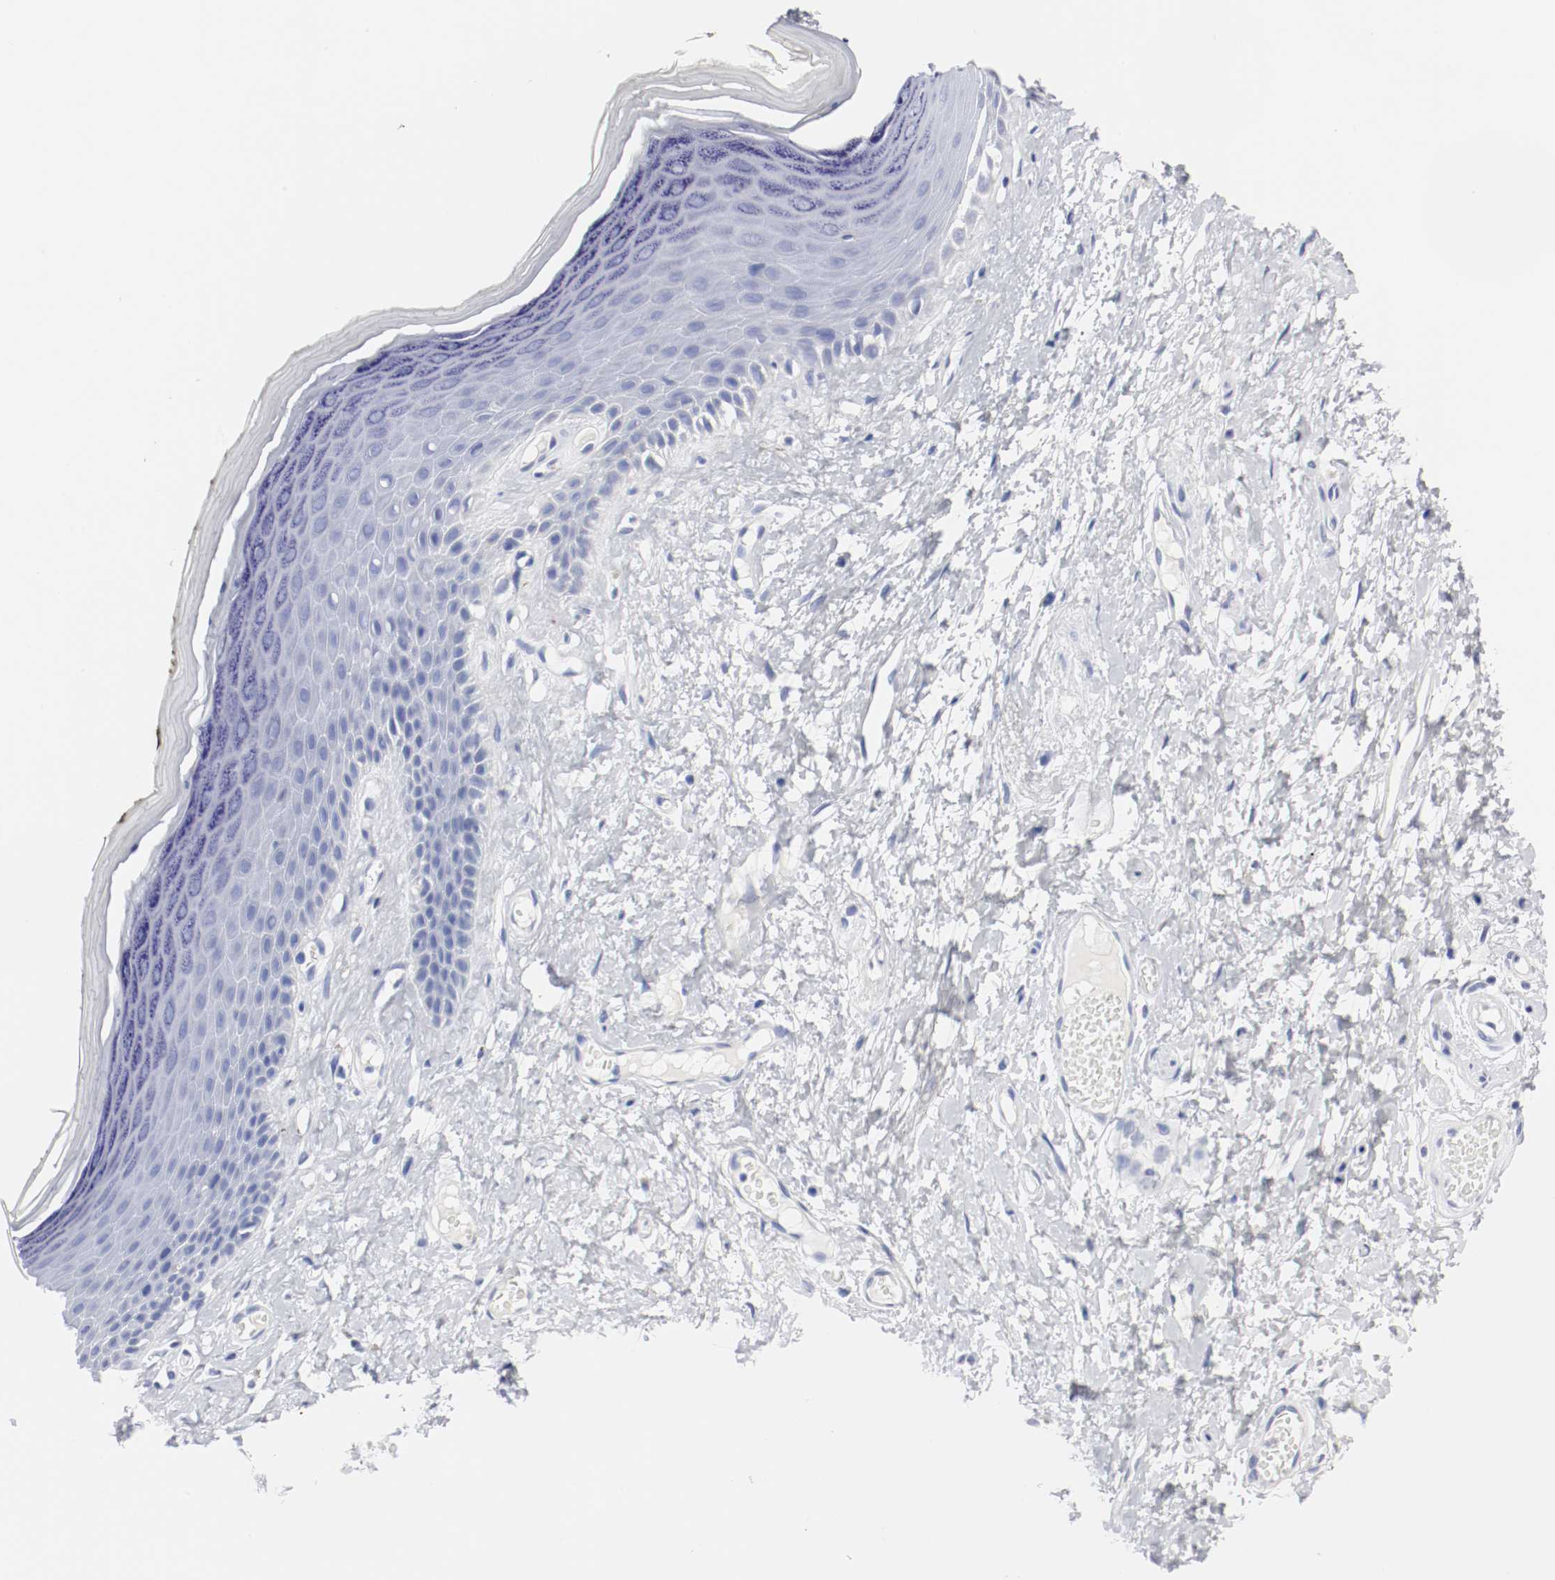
{"staining": {"intensity": "negative", "quantity": "none", "location": "none"}, "tissue": "skin", "cell_type": "Epidermal cells", "image_type": "normal", "snomed": [{"axis": "morphology", "description": "Normal tissue, NOS"}, {"axis": "morphology", "description": "Inflammation, NOS"}, {"axis": "topography", "description": "Vulva"}], "caption": "Epidermal cells show no significant staining in unremarkable skin. (DAB (3,3'-diaminobenzidine) immunohistochemistry (IHC) with hematoxylin counter stain).", "gene": "GAD1", "patient": {"sex": "female", "age": 84}}